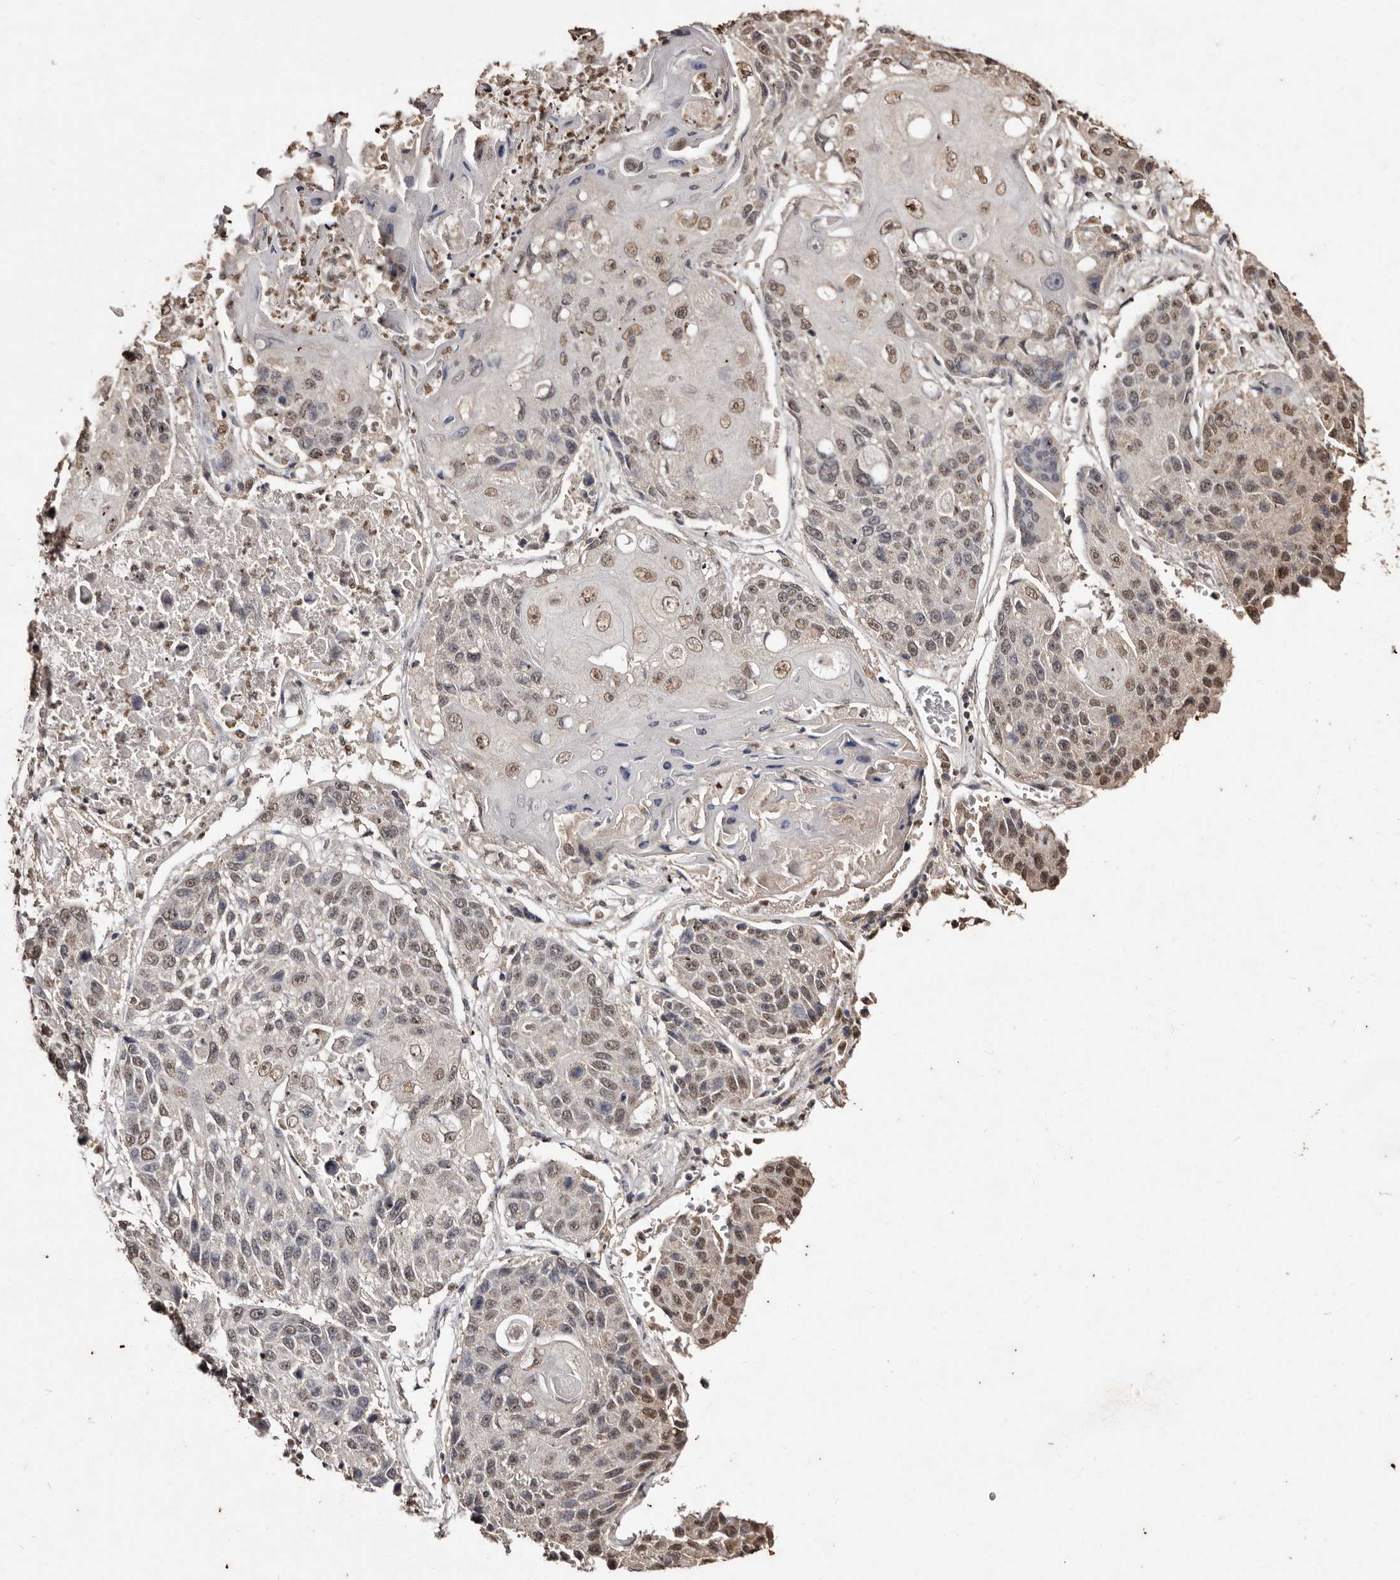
{"staining": {"intensity": "moderate", "quantity": "25%-75%", "location": "nuclear"}, "tissue": "lung cancer", "cell_type": "Tumor cells", "image_type": "cancer", "snomed": [{"axis": "morphology", "description": "Squamous cell carcinoma, NOS"}, {"axis": "topography", "description": "Lung"}], "caption": "Approximately 25%-75% of tumor cells in squamous cell carcinoma (lung) show moderate nuclear protein staining as visualized by brown immunohistochemical staining.", "gene": "ERBB4", "patient": {"sex": "male", "age": 61}}